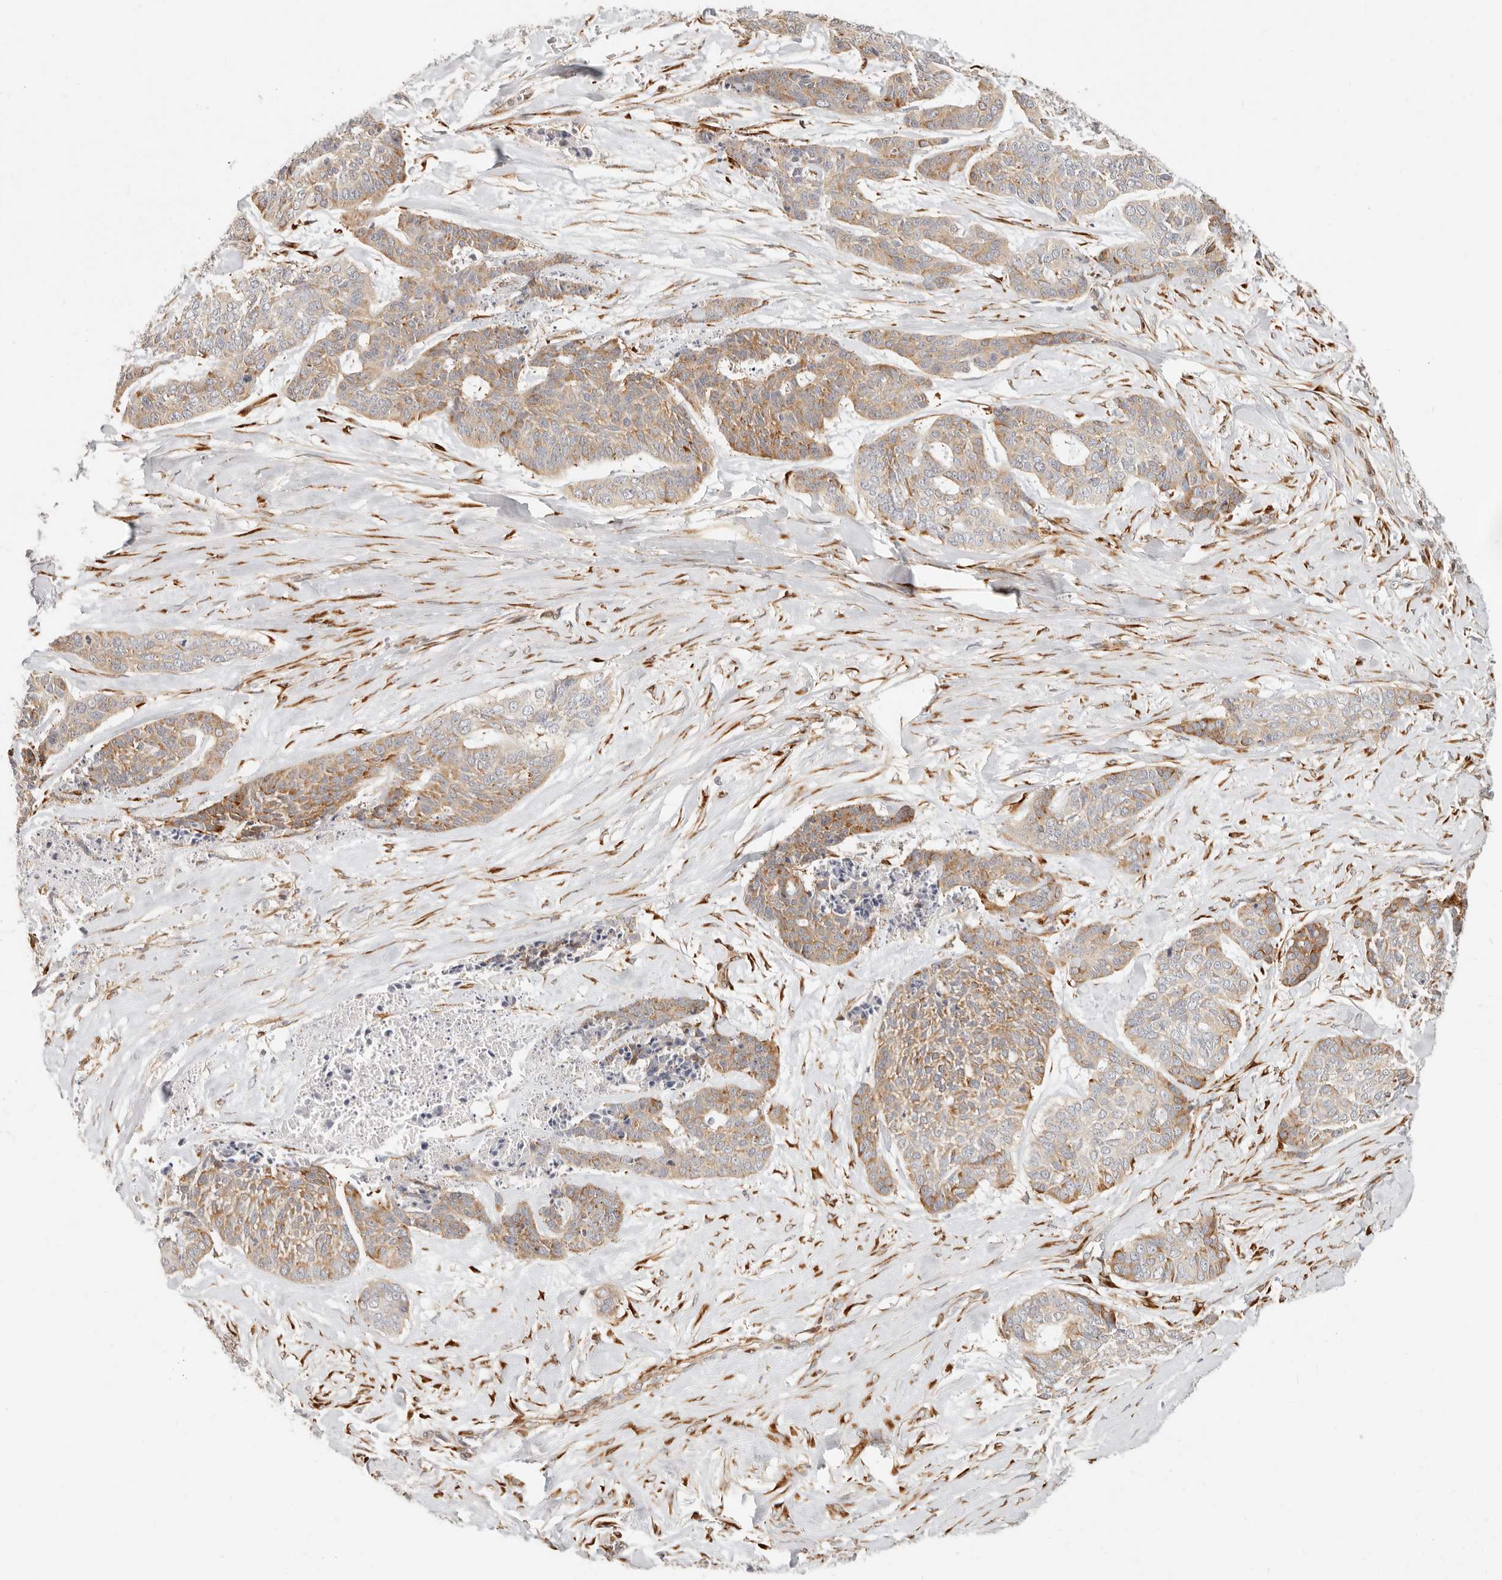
{"staining": {"intensity": "moderate", "quantity": ">75%", "location": "cytoplasmic/membranous"}, "tissue": "skin cancer", "cell_type": "Tumor cells", "image_type": "cancer", "snomed": [{"axis": "morphology", "description": "Basal cell carcinoma"}, {"axis": "topography", "description": "Skin"}], "caption": "The immunohistochemical stain highlights moderate cytoplasmic/membranous staining in tumor cells of skin cancer tissue.", "gene": "SASS6", "patient": {"sex": "female", "age": 64}}